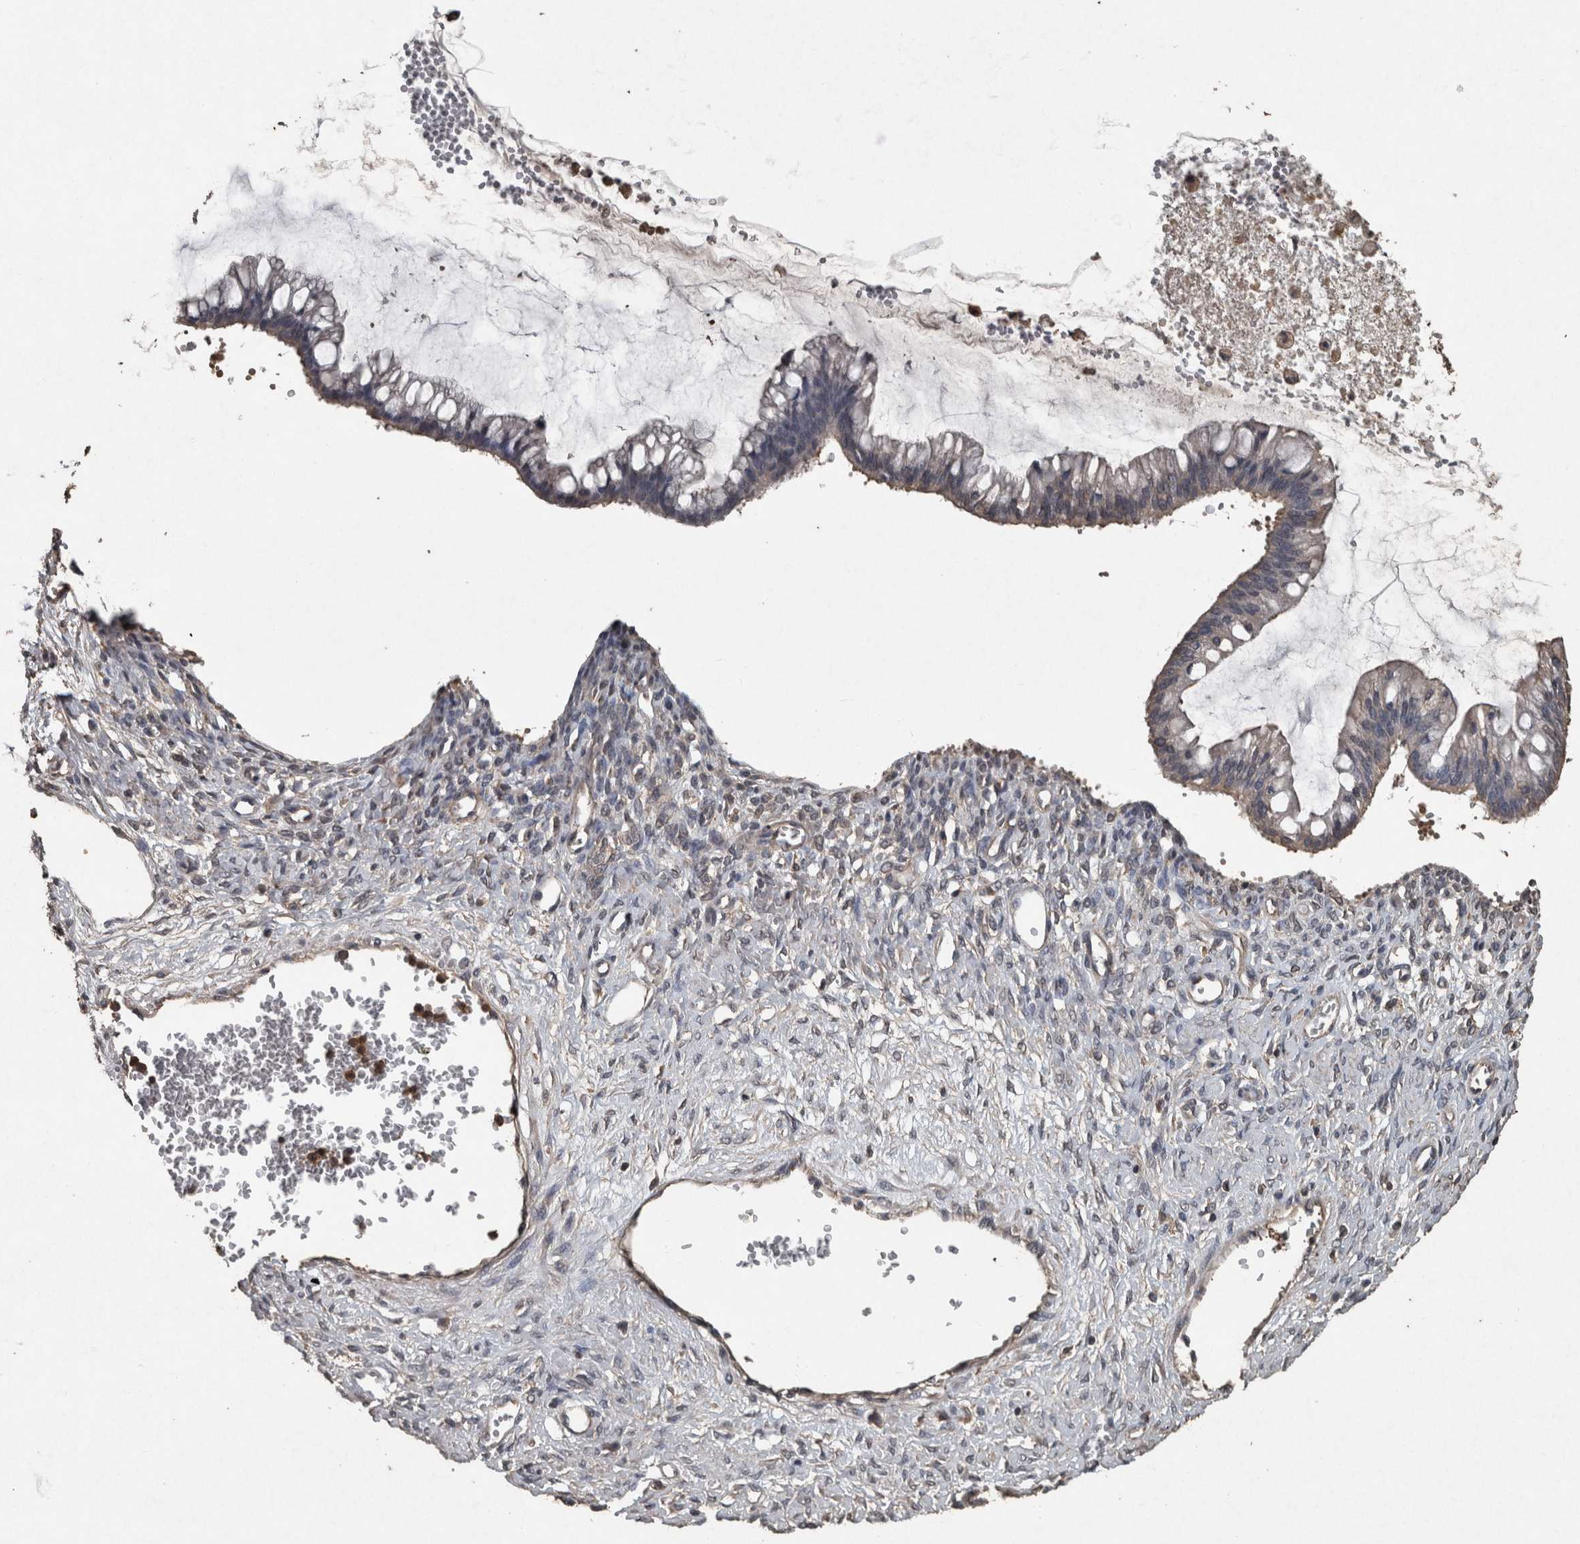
{"staining": {"intensity": "negative", "quantity": "none", "location": "none"}, "tissue": "ovarian cancer", "cell_type": "Tumor cells", "image_type": "cancer", "snomed": [{"axis": "morphology", "description": "Cystadenocarcinoma, mucinous, NOS"}, {"axis": "topography", "description": "Ovary"}], "caption": "Human mucinous cystadenocarcinoma (ovarian) stained for a protein using IHC displays no expression in tumor cells.", "gene": "FGFRL1", "patient": {"sex": "female", "age": 73}}